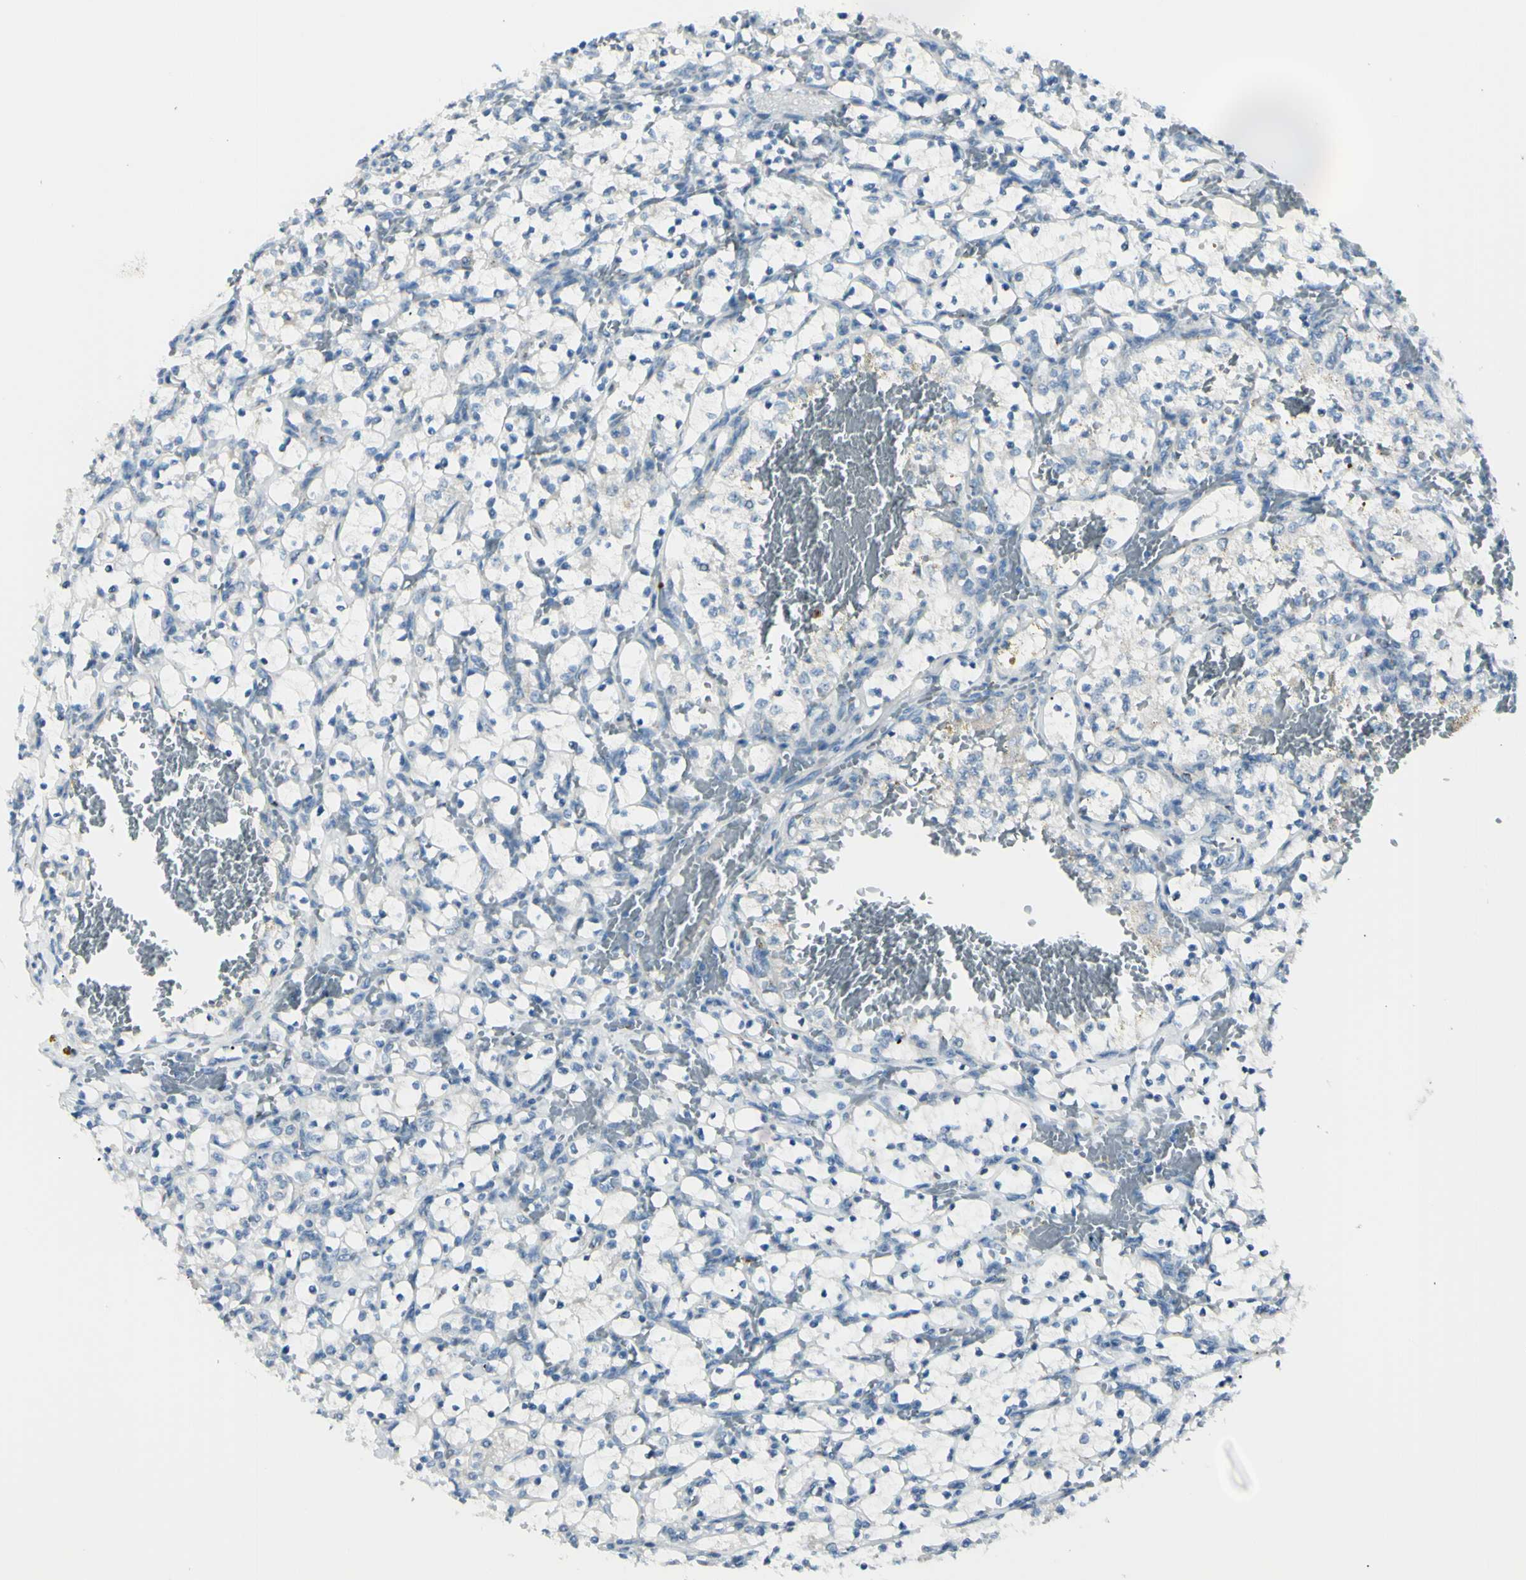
{"staining": {"intensity": "negative", "quantity": "none", "location": "none"}, "tissue": "renal cancer", "cell_type": "Tumor cells", "image_type": "cancer", "snomed": [{"axis": "morphology", "description": "Adenocarcinoma, NOS"}, {"axis": "topography", "description": "Kidney"}], "caption": "Immunohistochemistry (IHC) micrograph of human adenocarcinoma (renal) stained for a protein (brown), which exhibits no staining in tumor cells.", "gene": "B4GALT1", "patient": {"sex": "female", "age": 69}}